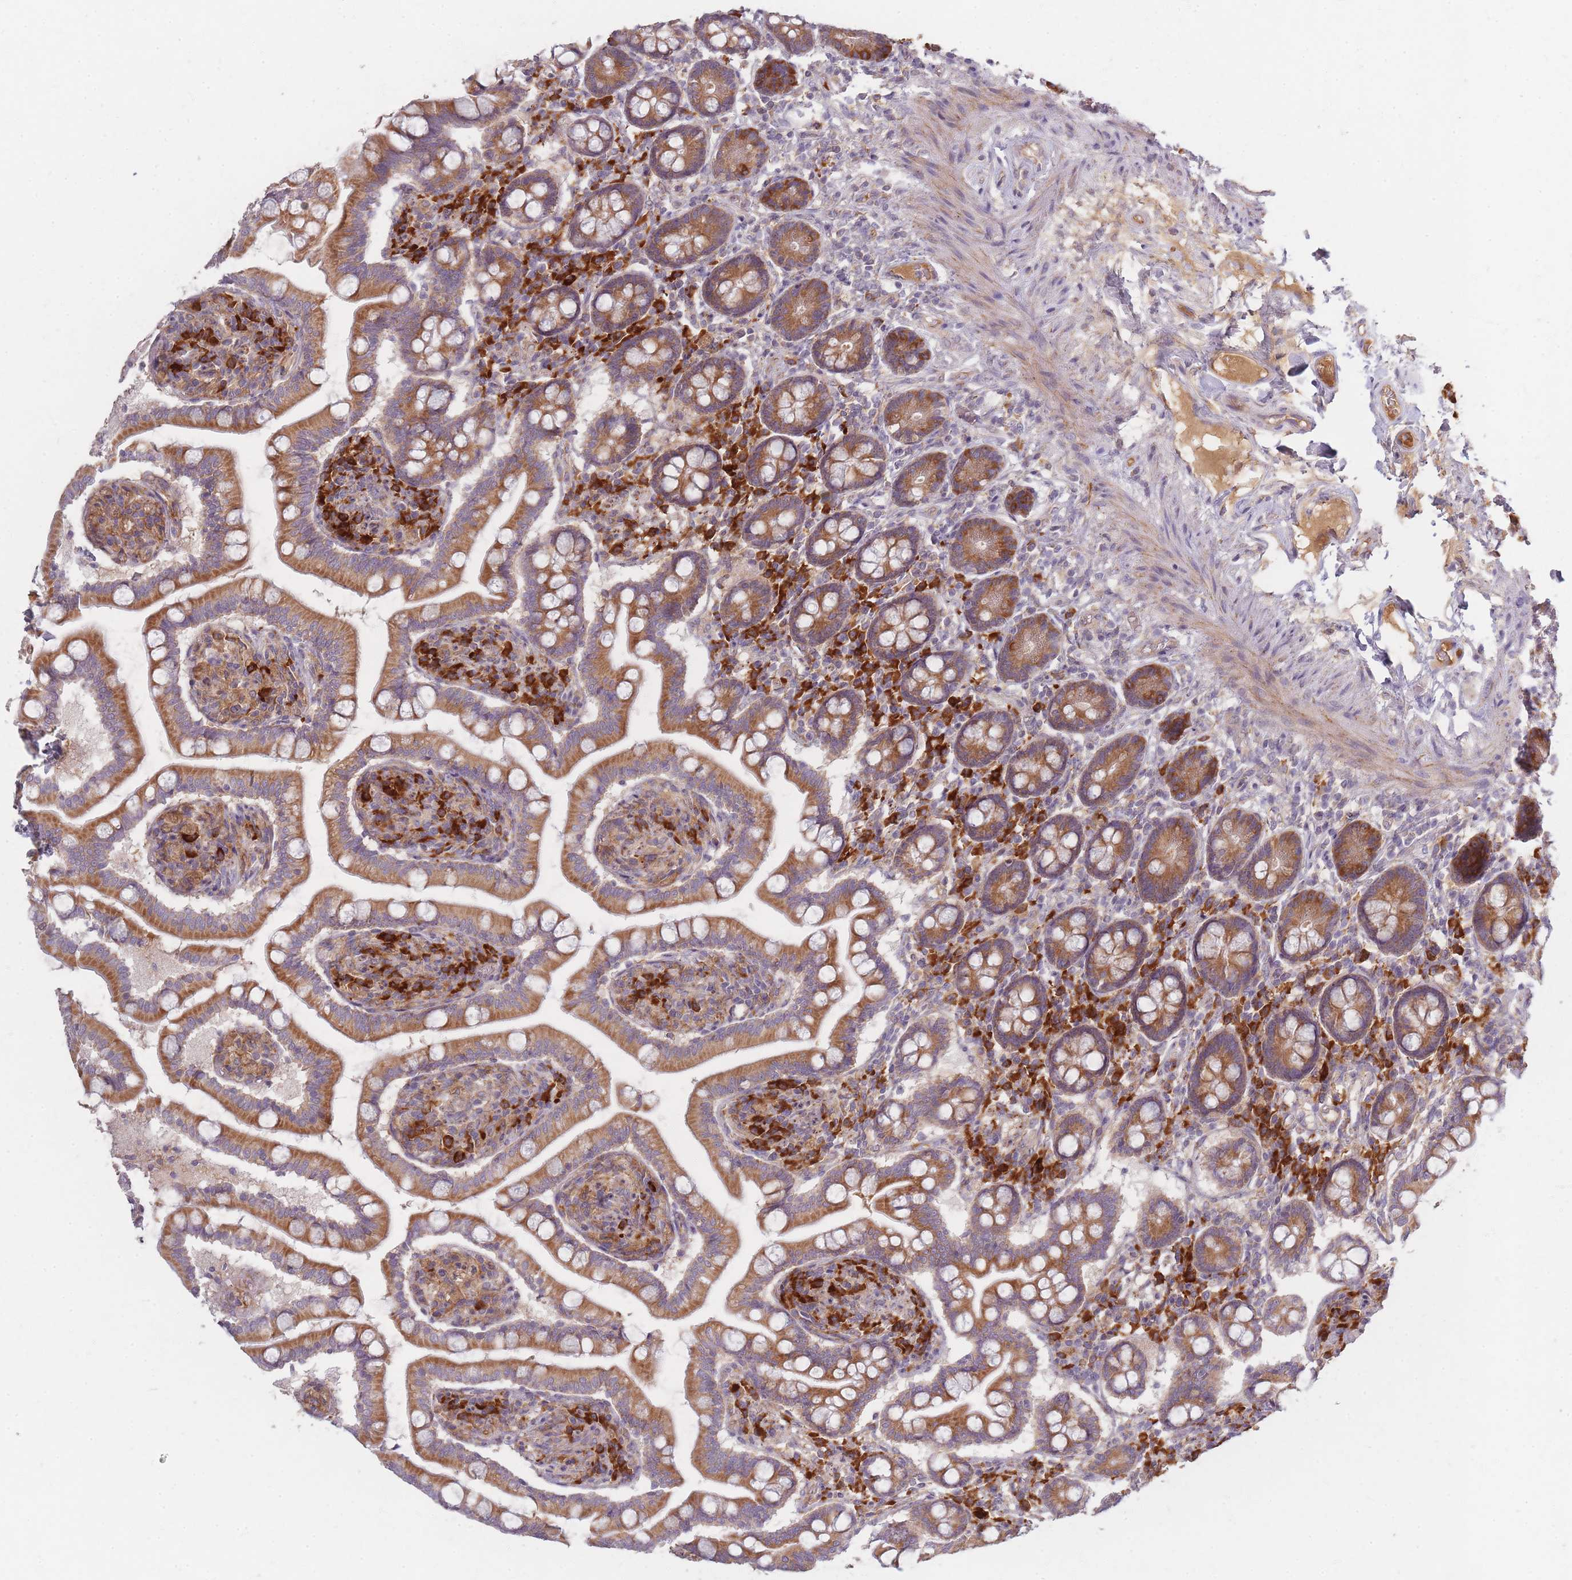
{"staining": {"intensity": "moderate", "quantity": ">75%", "location": "cytoplasmic/membranous"}, "tissue": "small intestine", "cell_type": "Glandular cells", "image_type": "normal", "snomed": [{"axis": "morphology", "description": "Normal tissue, NOS"}, {"axis": "topography", "description": "Small intestine"}], "caption": "Immunohistochemistry (IHC) histopathology image of benign small intestine stained for a protein (brown), which shows medium levels of moderate cytoplasmic/membranous staining in approximately >75% of glandular cells.", "gene": "SMIM14", "patient": {"sex": "female", "age": 64}}